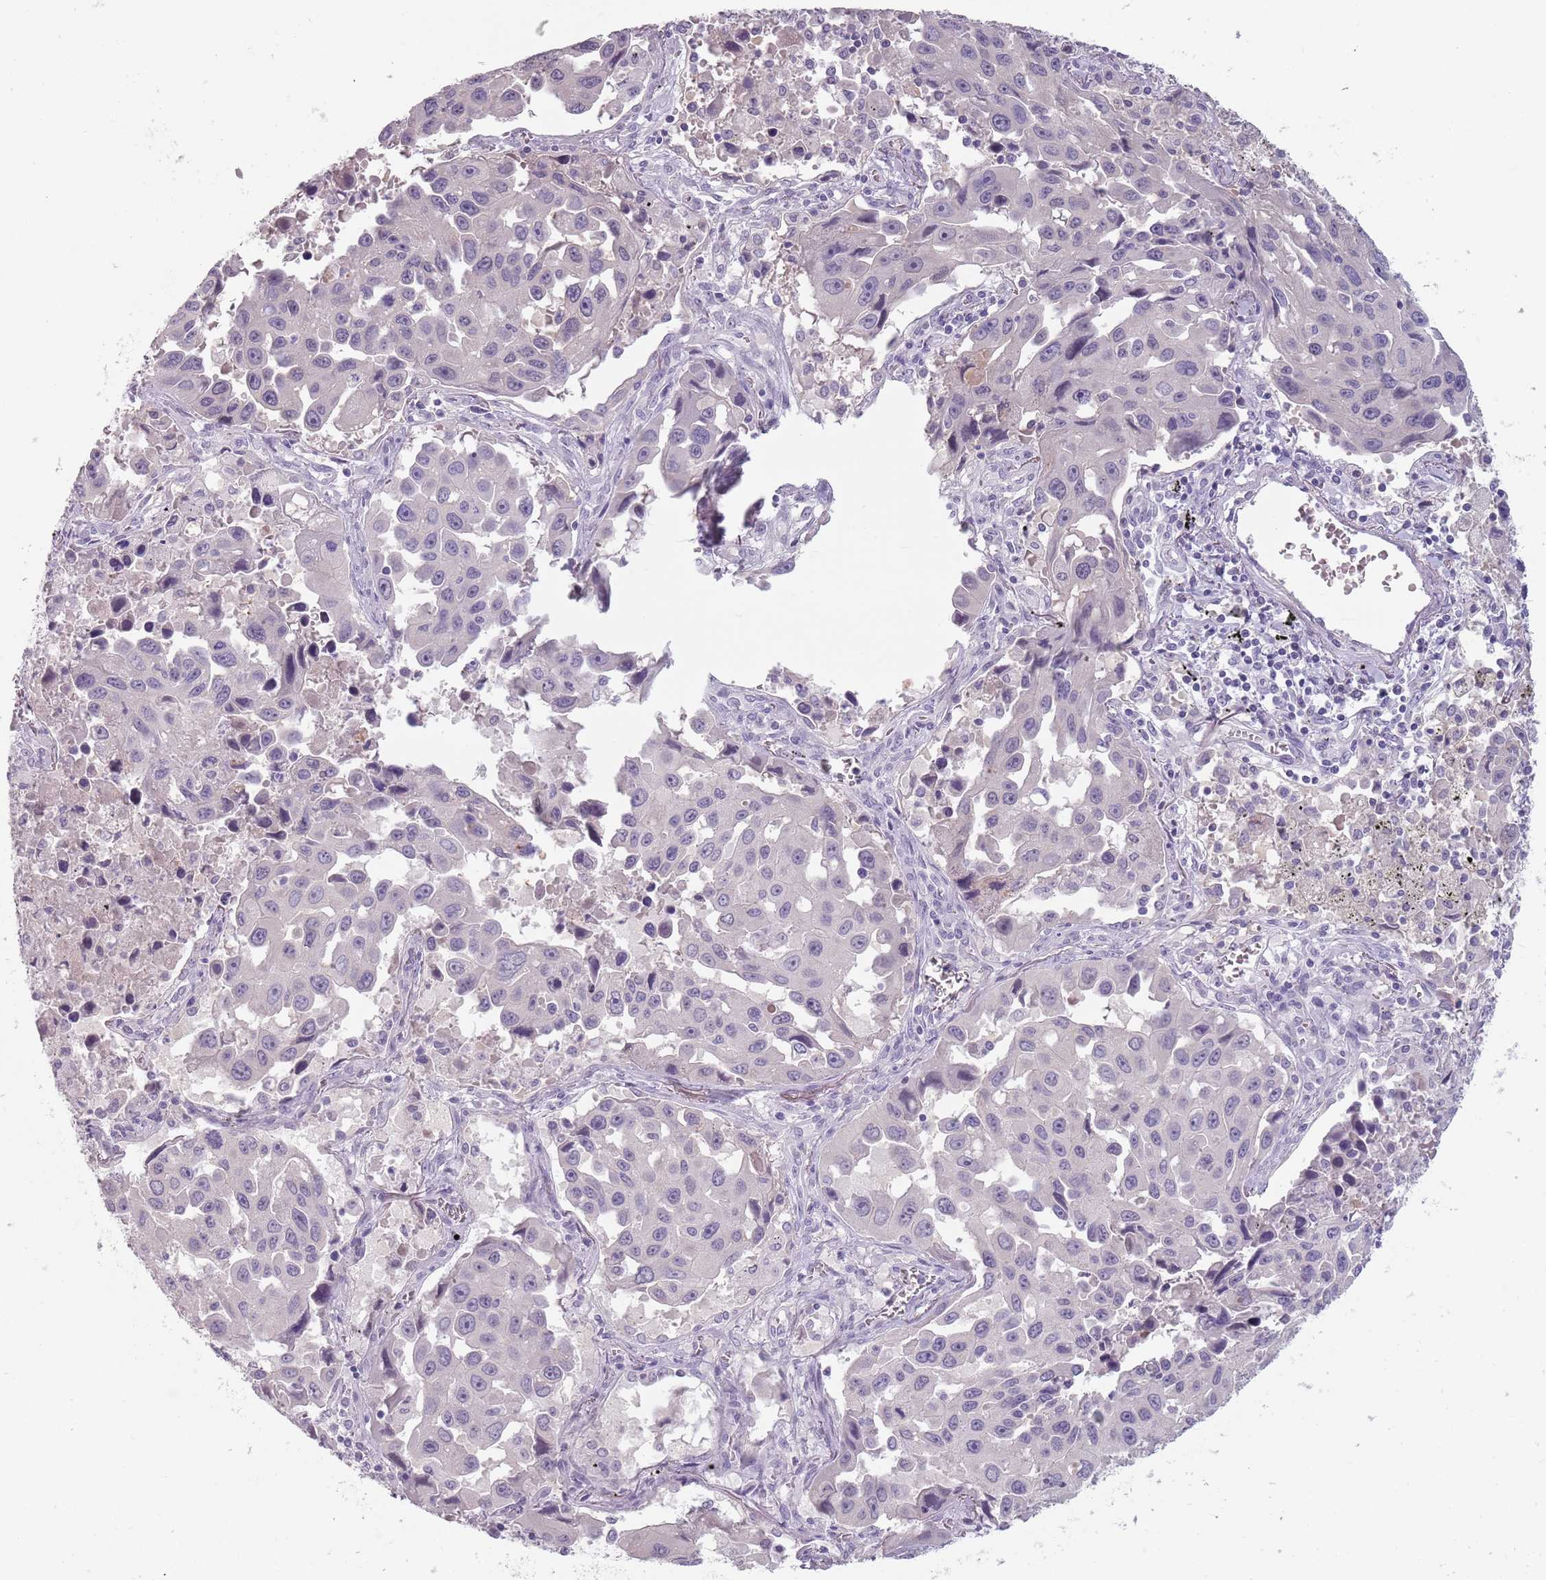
{"staining": {"intensity": "negative", "quantity": "none", "location": "none"}, "tissue": "lung cancer", "cell_type": "Tumor cells", "image_type": "cancer", "snomed": [{"axis": "morphology", "description": "Adenocarcinoma, NOS"}, {"axis": "topography", "description": "Lung"}], "caption": "IHC of adenocarcinoma (lung) demonstrates no positivity in tumor cells.", "gene": "CEP19", "patient": {"sex": "male", "age": 66}}